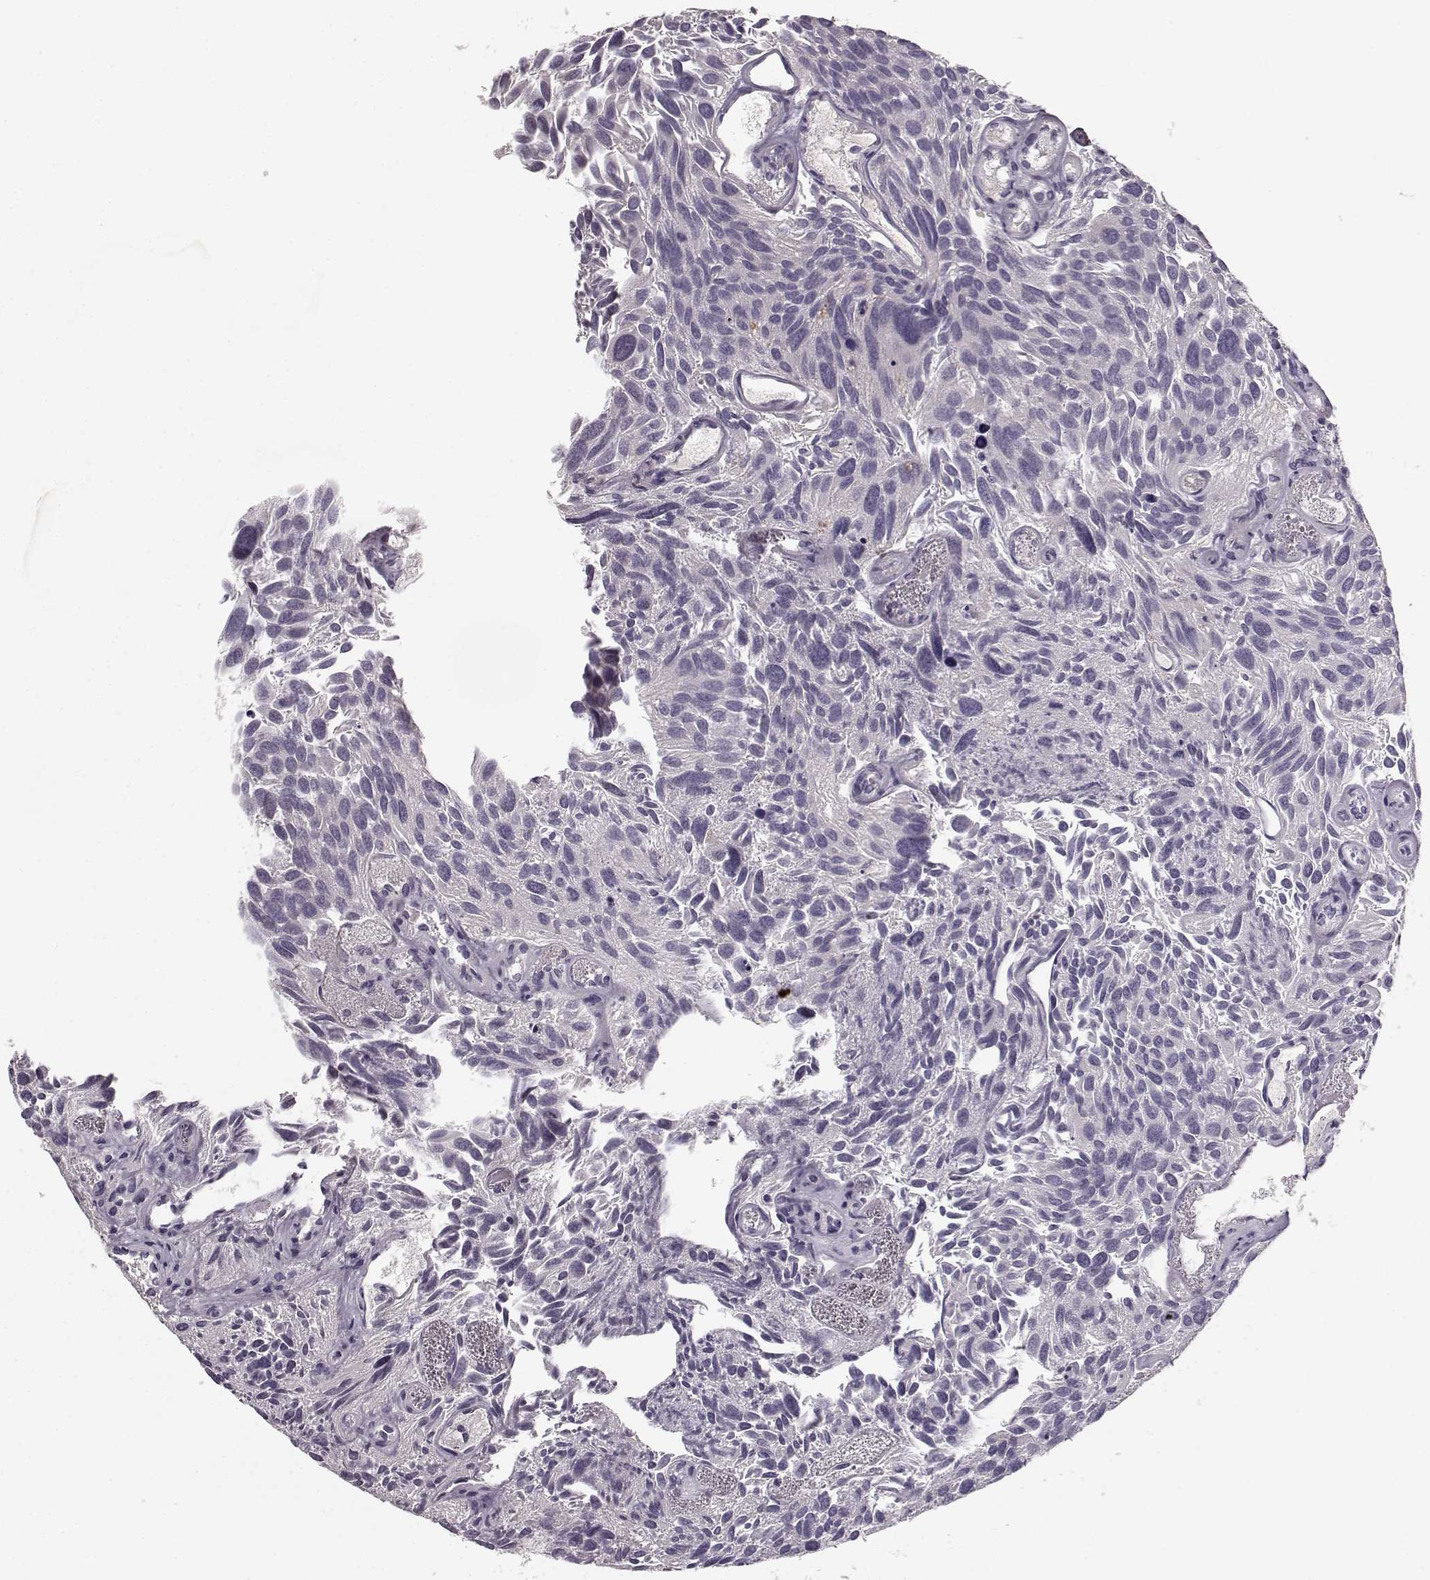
{"staining": {"intensity": "negative", "quantity": "none", "location": "none"}, "tissue": "urothelial cancer", "cell_type": "Tumor cells", "image_type": "cancer", "snomed": [{"axis": "morphology", "description": "Urothelial carcinoma, Low grade"}, {"axis": "topography", "description": "Urinary bladder"}], "caption": "Tumor cells show no significant expression in urothelial carcinoma (low-grade).", "gene": "MTR", "patient": {"sex": "female", "age": 69}}